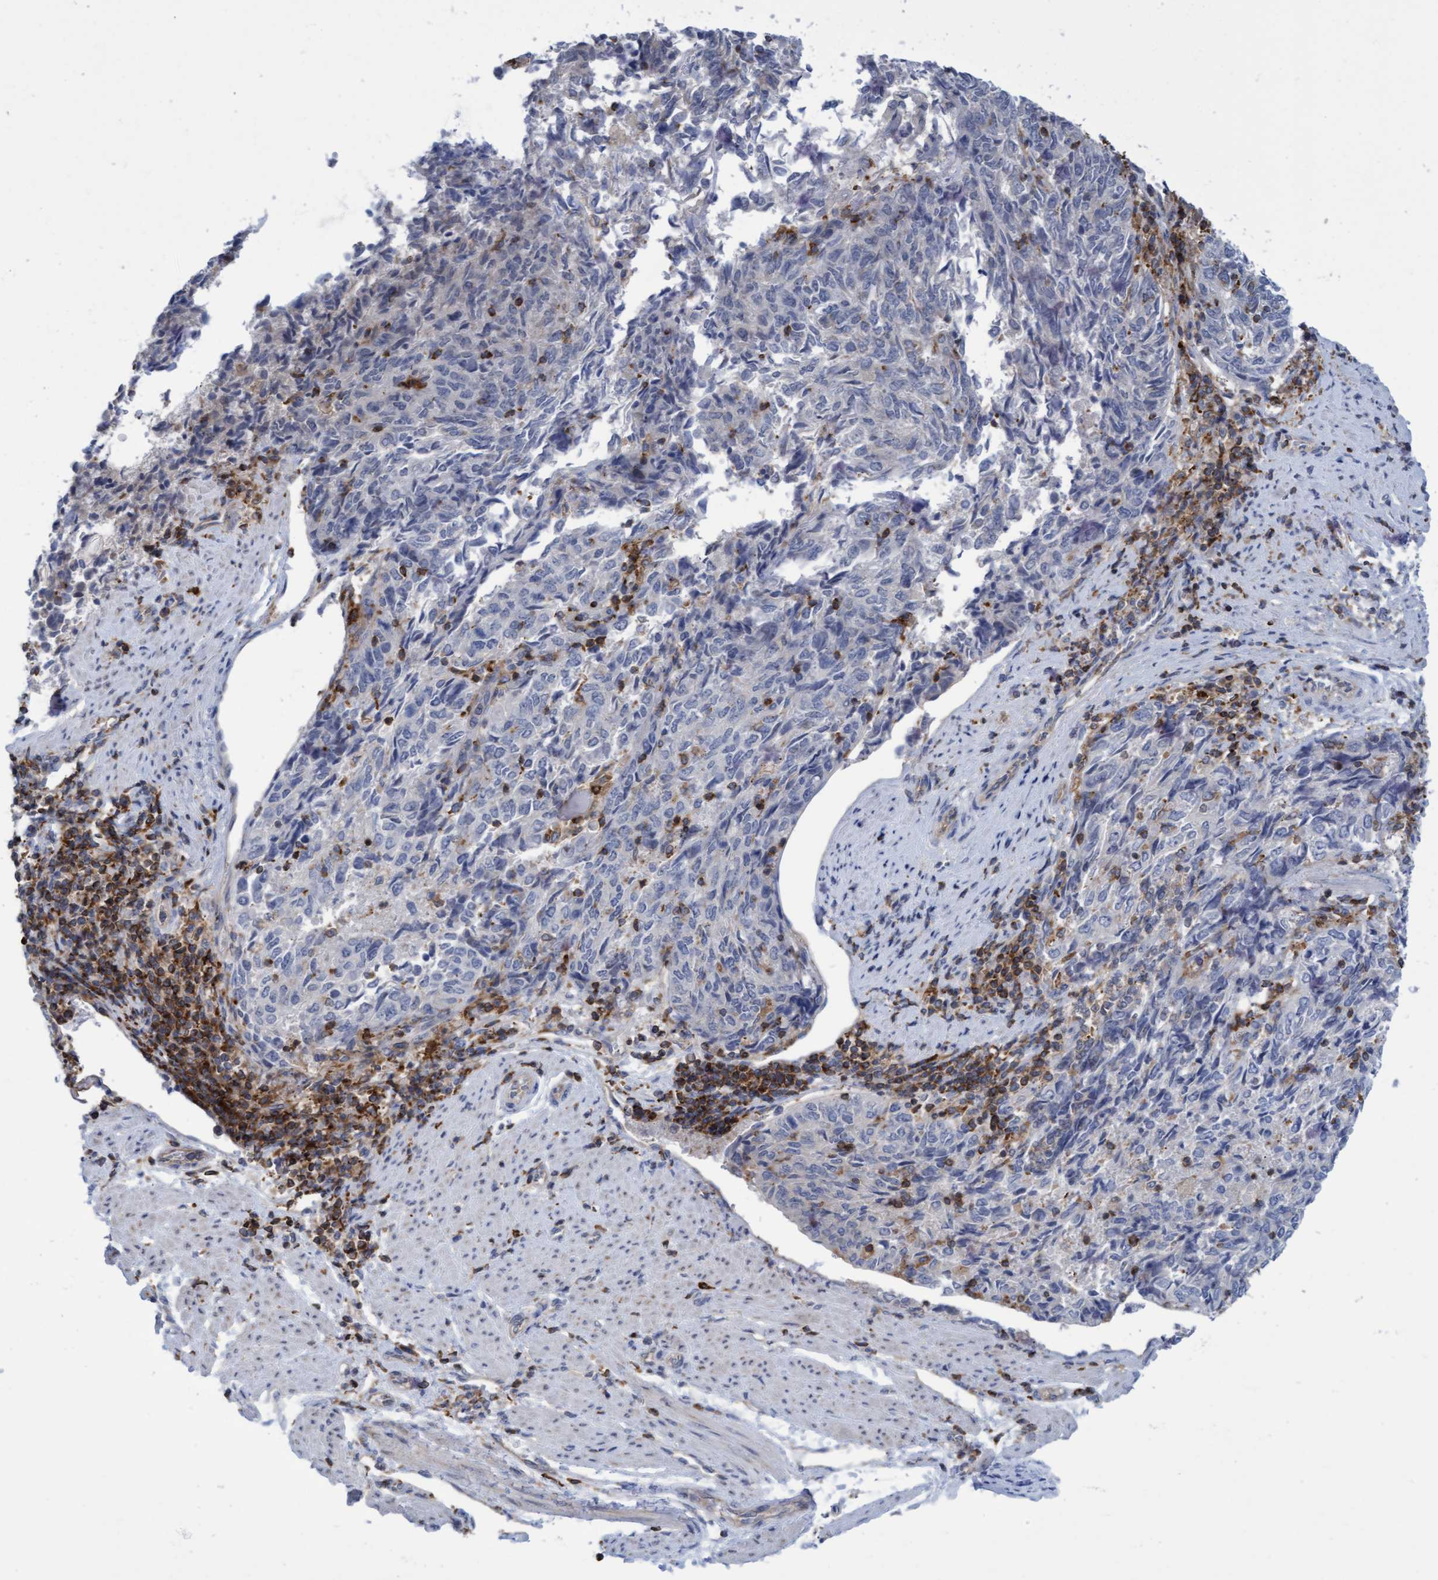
{"staining": {"intensity": "negative", "quantity": "none", "location": "none"}, "tissue": "endometrial cancer", "cell_type": "Tumor cells", "image_type": "cancer", "snomed": [{"axis": "morphology", "description": "Adenocarcinoma, NOS"}, {"axis": "topography", "description": "Endometrium"}], "caption": "A histopathology image of human endometrial cancer (adenocarcinoma) is negative for staining in tumor cells.", "gene": "FNBP1", "patient": {"sex": "female", "age": 80}}